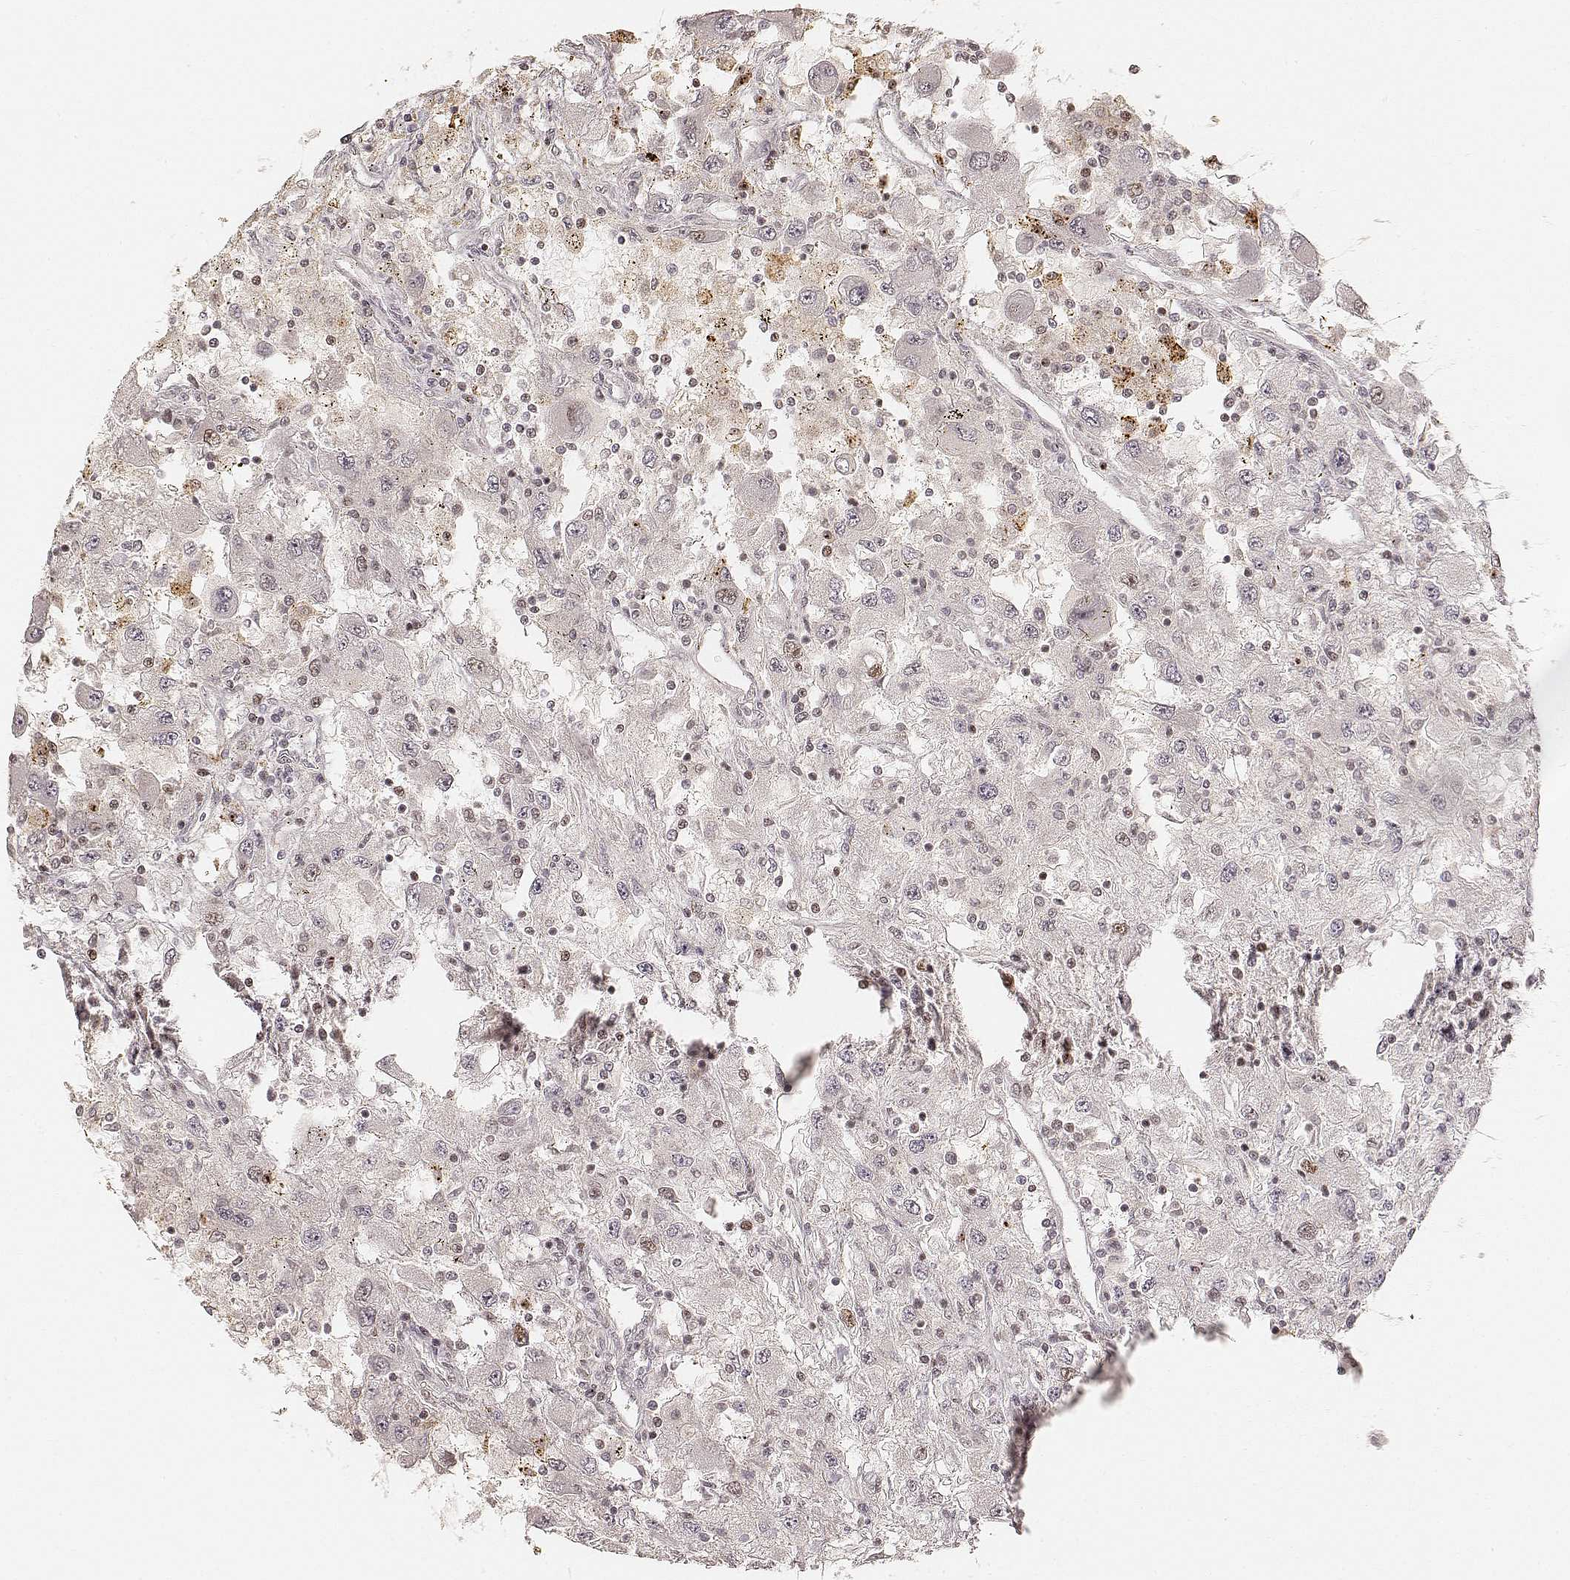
{"staining": {"intensity": "moderate", "quantity": "<25%", "location": "nuclear"}, "tissue": "renal cancer", "cell_type": "Tumor cells", "image_type": "cancer", "snomed": [{"axis": "morphology", "description": "Adenocarcinoma, NOS"}, {"axis": "topography", "description": "Kidney"}], "caption": "Moderate nuclear expression for a protein is identified in approximately <25% of tumor cells of renal cancer (adenocarcinoma) using immunohistochemistry (IHC).", "gene": "HNRNPC", "patient": {"sex": "female", "age": 67}}